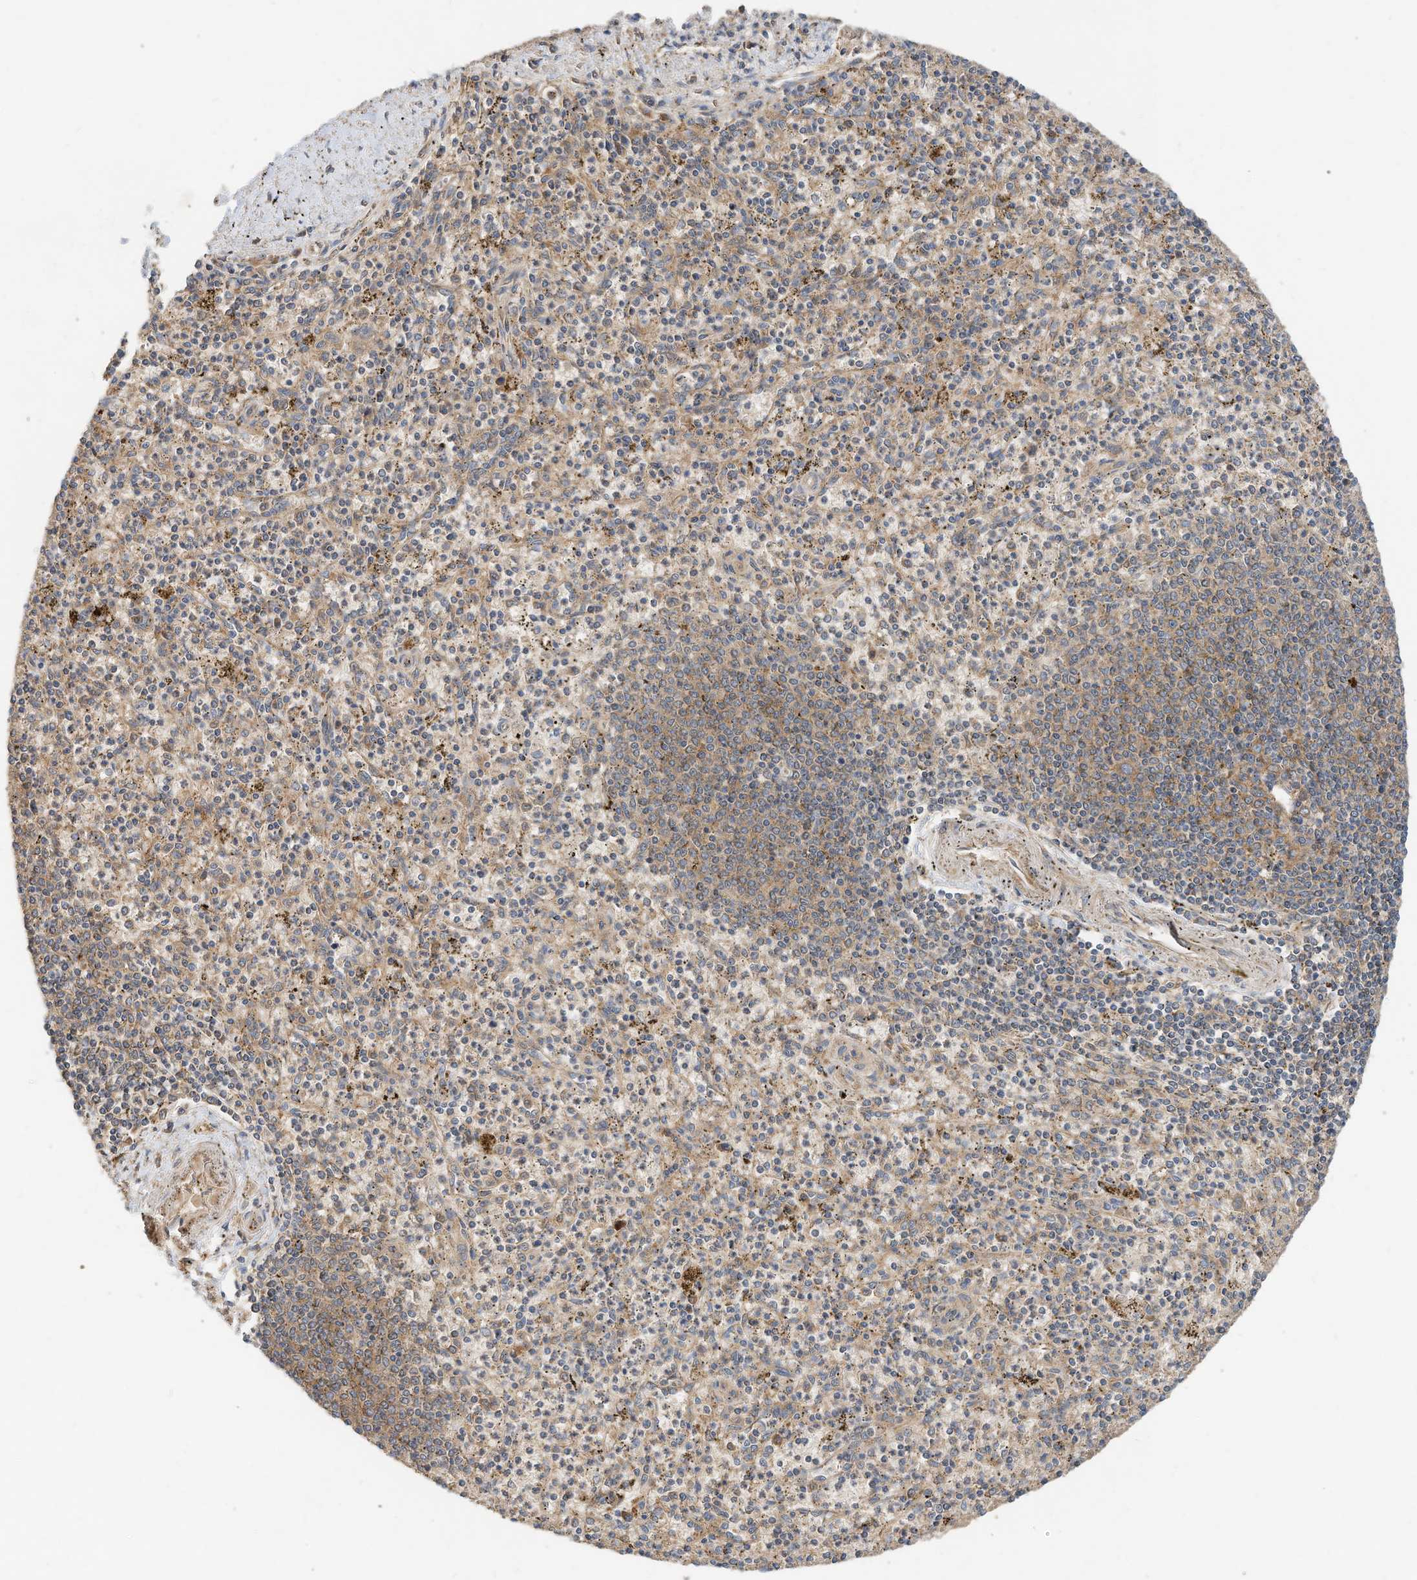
{"staining": {"intensity": "moderate", "quantity": "25%-75%", "location": "cytoplasmic/membranous"}, "tissue": "spleen", "cell_type": "Cells in red pulp", "image_type": "normal", "snomed": [{"axis": "morphology", "description": "Normal tissue, NOS"}, {"axis": "topography", "description": "Spleen"}], "caption": "IHC histopathology image of unremarkable spleen stained for a protein (brown), which shows medium levels of moderate cytoplasmic/membranous positivity in approximately 25%-75% of cells in red pulp.", "gene": "CPAMD8", "patient": {"sex": "male", "age": 72}}